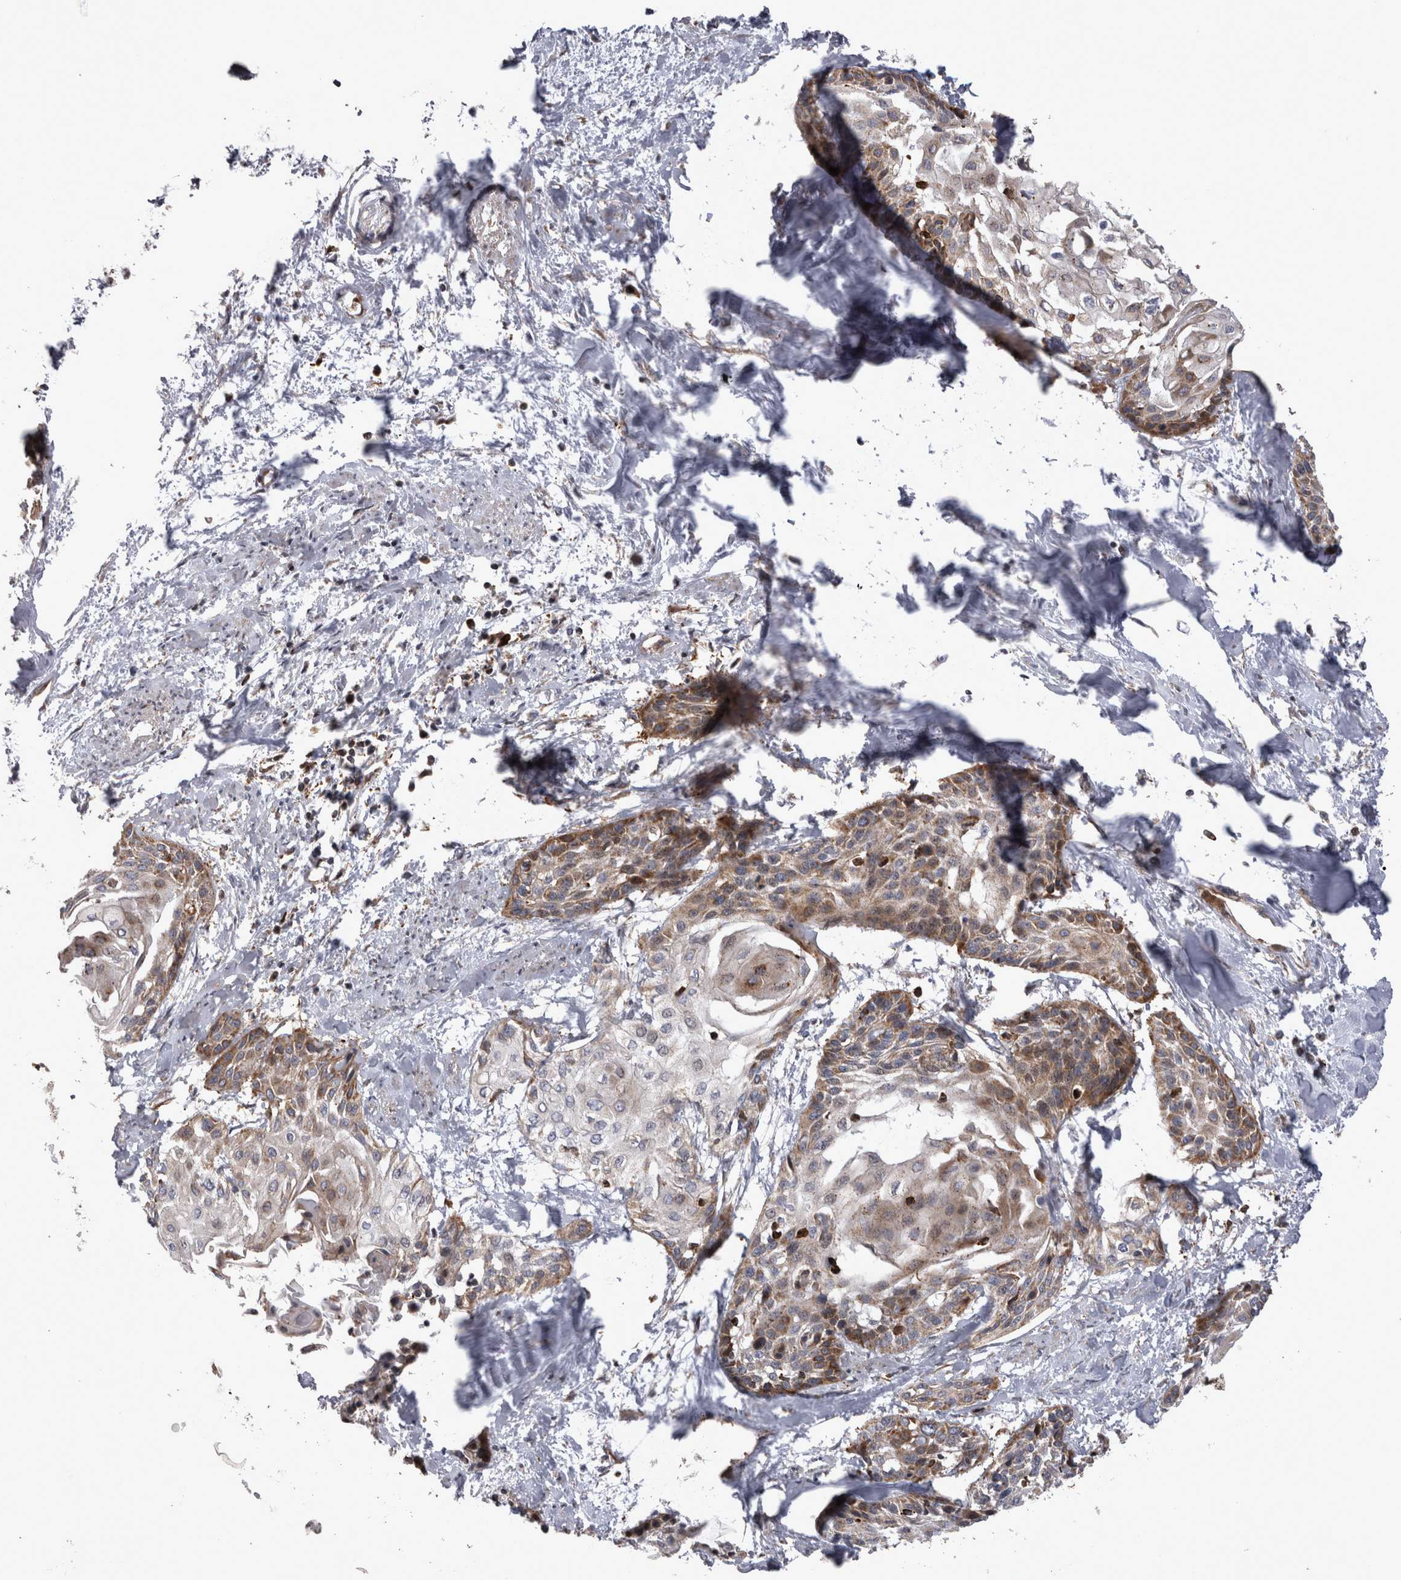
{"staining": {"intensity": "moderate", "quantity": ">75%", "location": "cytoplasmic/membranous"}, "tissue": "cervical cancer", "cell_type": "Tumor cells", "image_type": "cancer", "snomed": [{"axis": "morphology", "description": "Squamous cell carcinoma, NOS"}, {"axis": "topography", "description": "Cervix"}], "caption": "The micrograph demonstrates staining of cervical squamous cell carcinoma, revealing moderate cytoplasmic/membranous protein positivity (brown color) within tumor cells. (brown staining indicates protein expression, while blue staining denotes nuclei).", "gene": "TSPOAP1", "patient": {"sex": "female", "age": 57}}